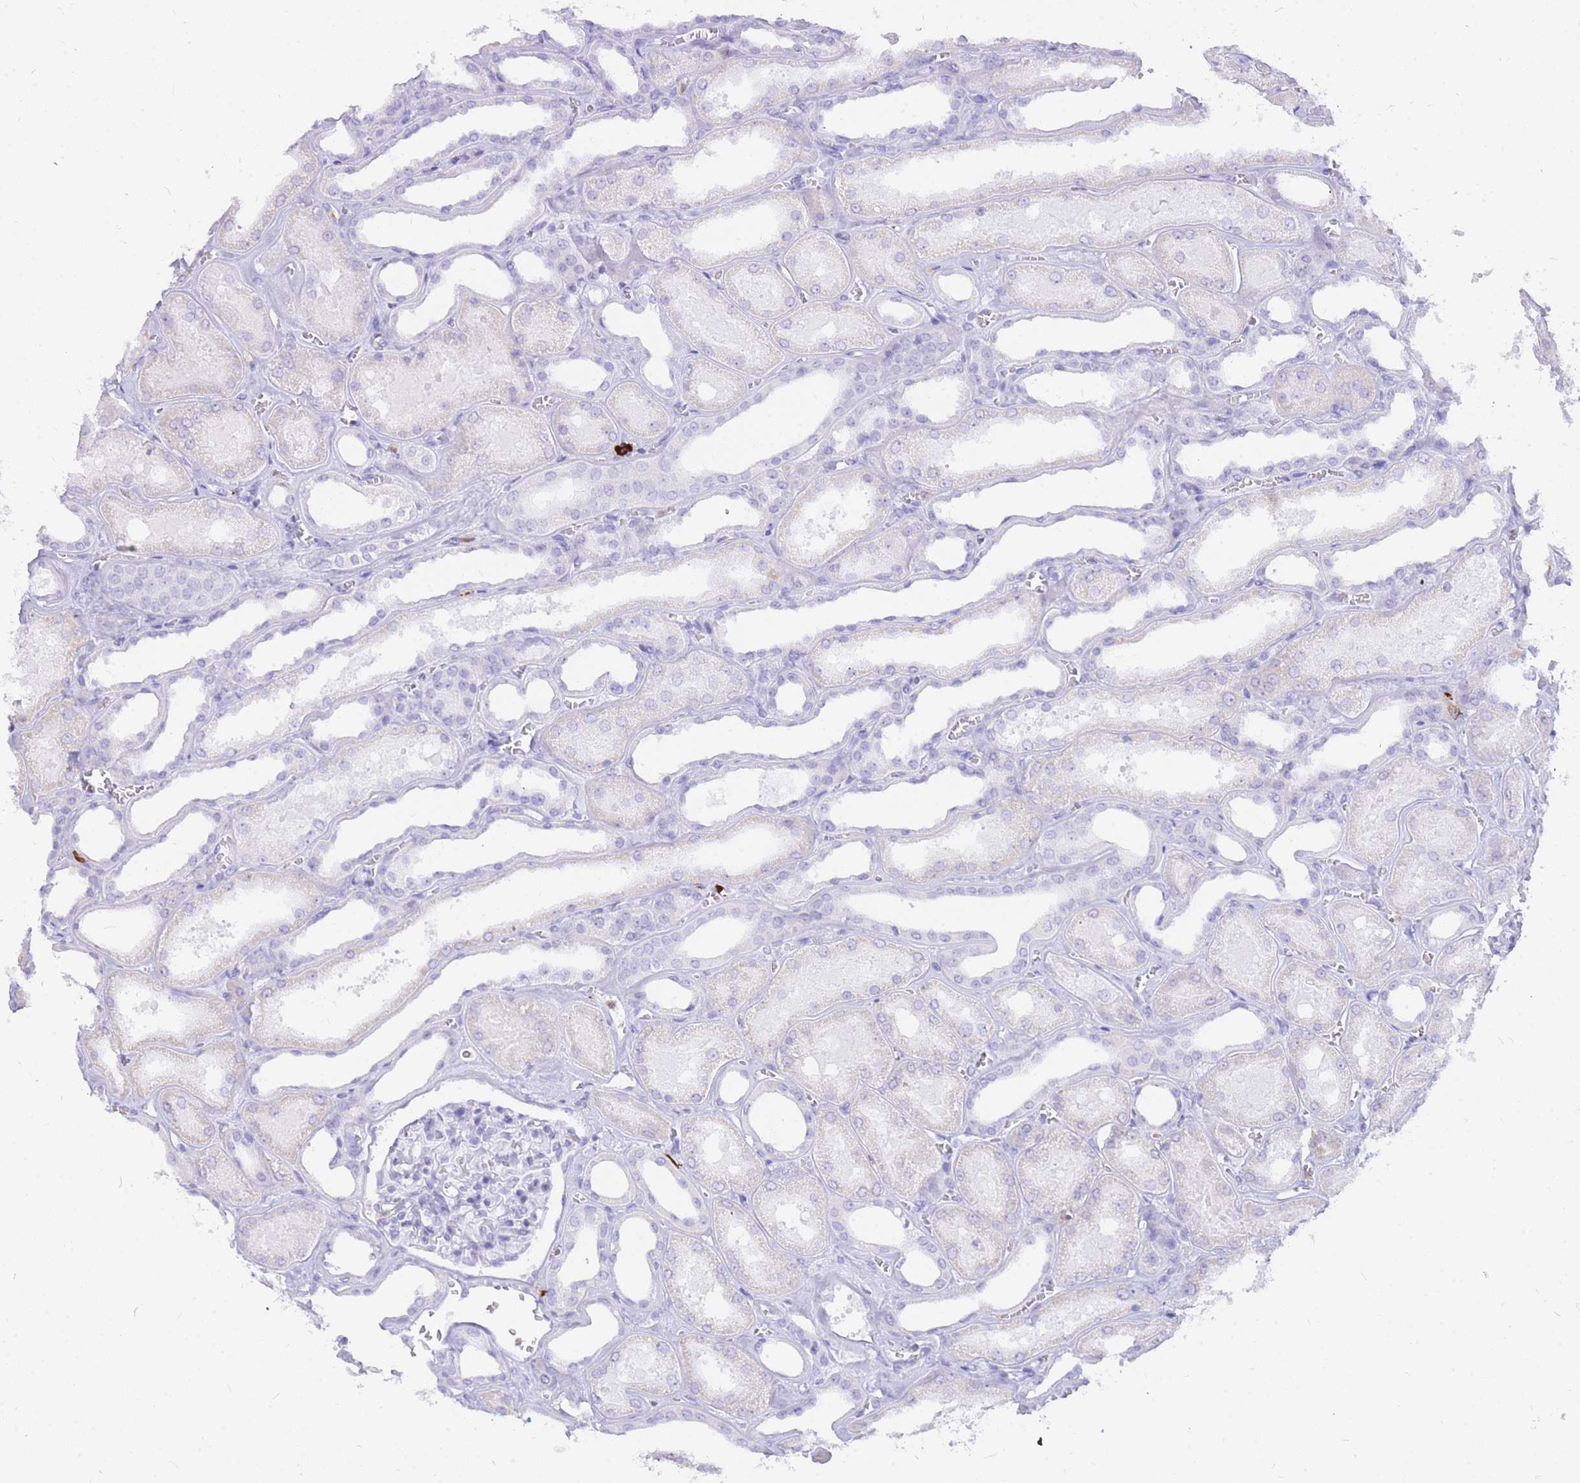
{"staining": {"intensity": "negative", "quantity": "none", "location": "none"}, "tissue": "kidney", "cell_type": "Cells in glomeruli", "image_type": "normal", "snomed": [{"axis": "morphology", "description": "Normal tissue, NOS"}, {"axis": "morphology", "description": "Adenocarcinoma, NOS"}, {"axis": "topography", "description": "Kidney"}], "caption": "This histopathology image is of unremarkable kidney stained with immunohistochemistry (IHC) to label a protein in brown with the nuclei are counter-stained blue. There is no staining in cells in glomeruli. (IHC, brightfield microscopy, high magnification).", "gene": "HERC1", "patient": {"sex": "female", "age": 68}}